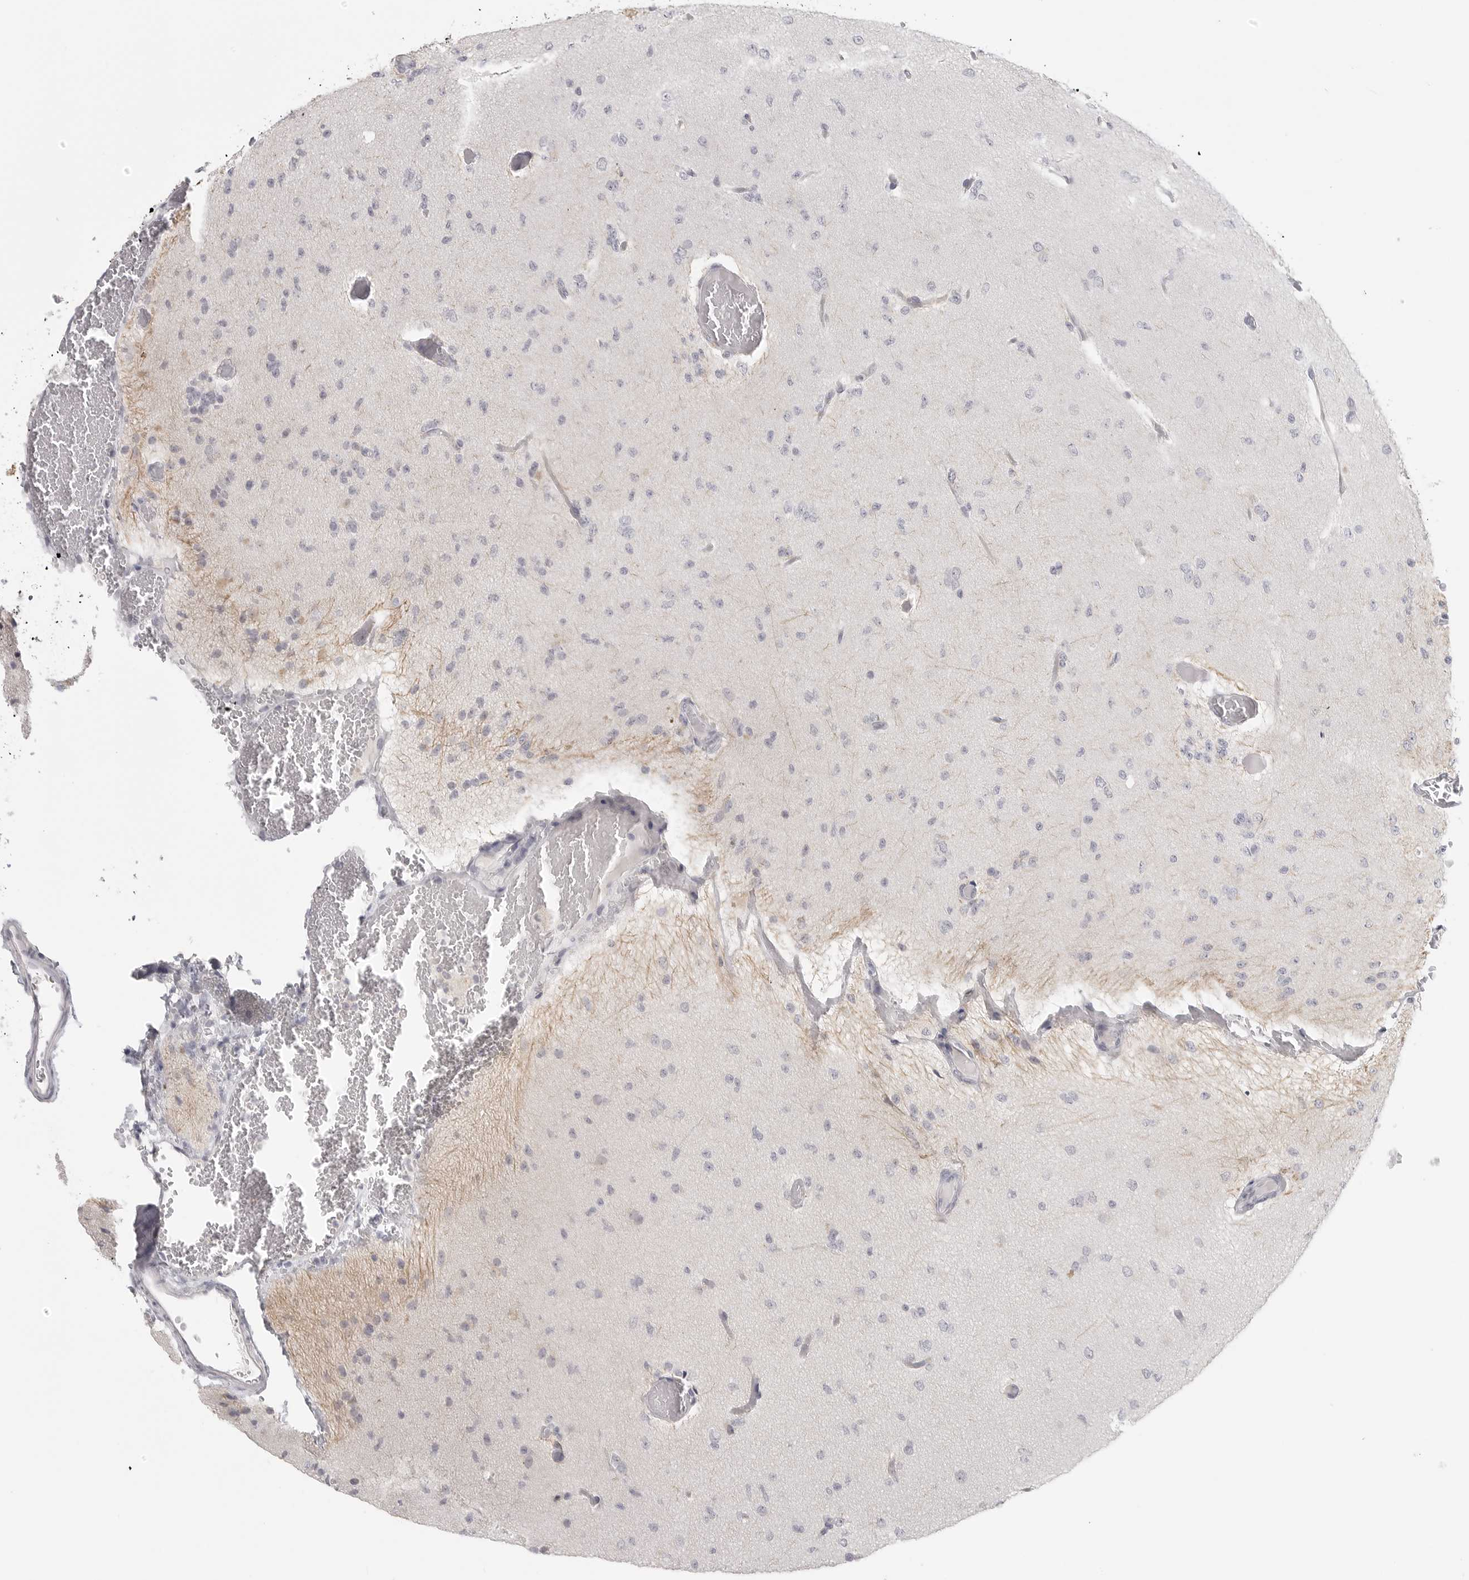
{"staining": {"intensity": "negative", "quantity": "none", "location": "none"}, "tissue": "glioma", "cell_type": "Tumor cells", "image_type": "cancer", "snomed": [{"axis": "morphology", "description": "Glioma, malignant, Low grade"}, {"axis": "topography", "description": "Brain"}], "caption": "A high-resolution histopathology image shows immunohistochemistry (IHC) staining of glioma, which exhibits no significant staining in tumor cells.", "gene": "HMGCS2", "patient": {"sex": "female", "age": 22}}